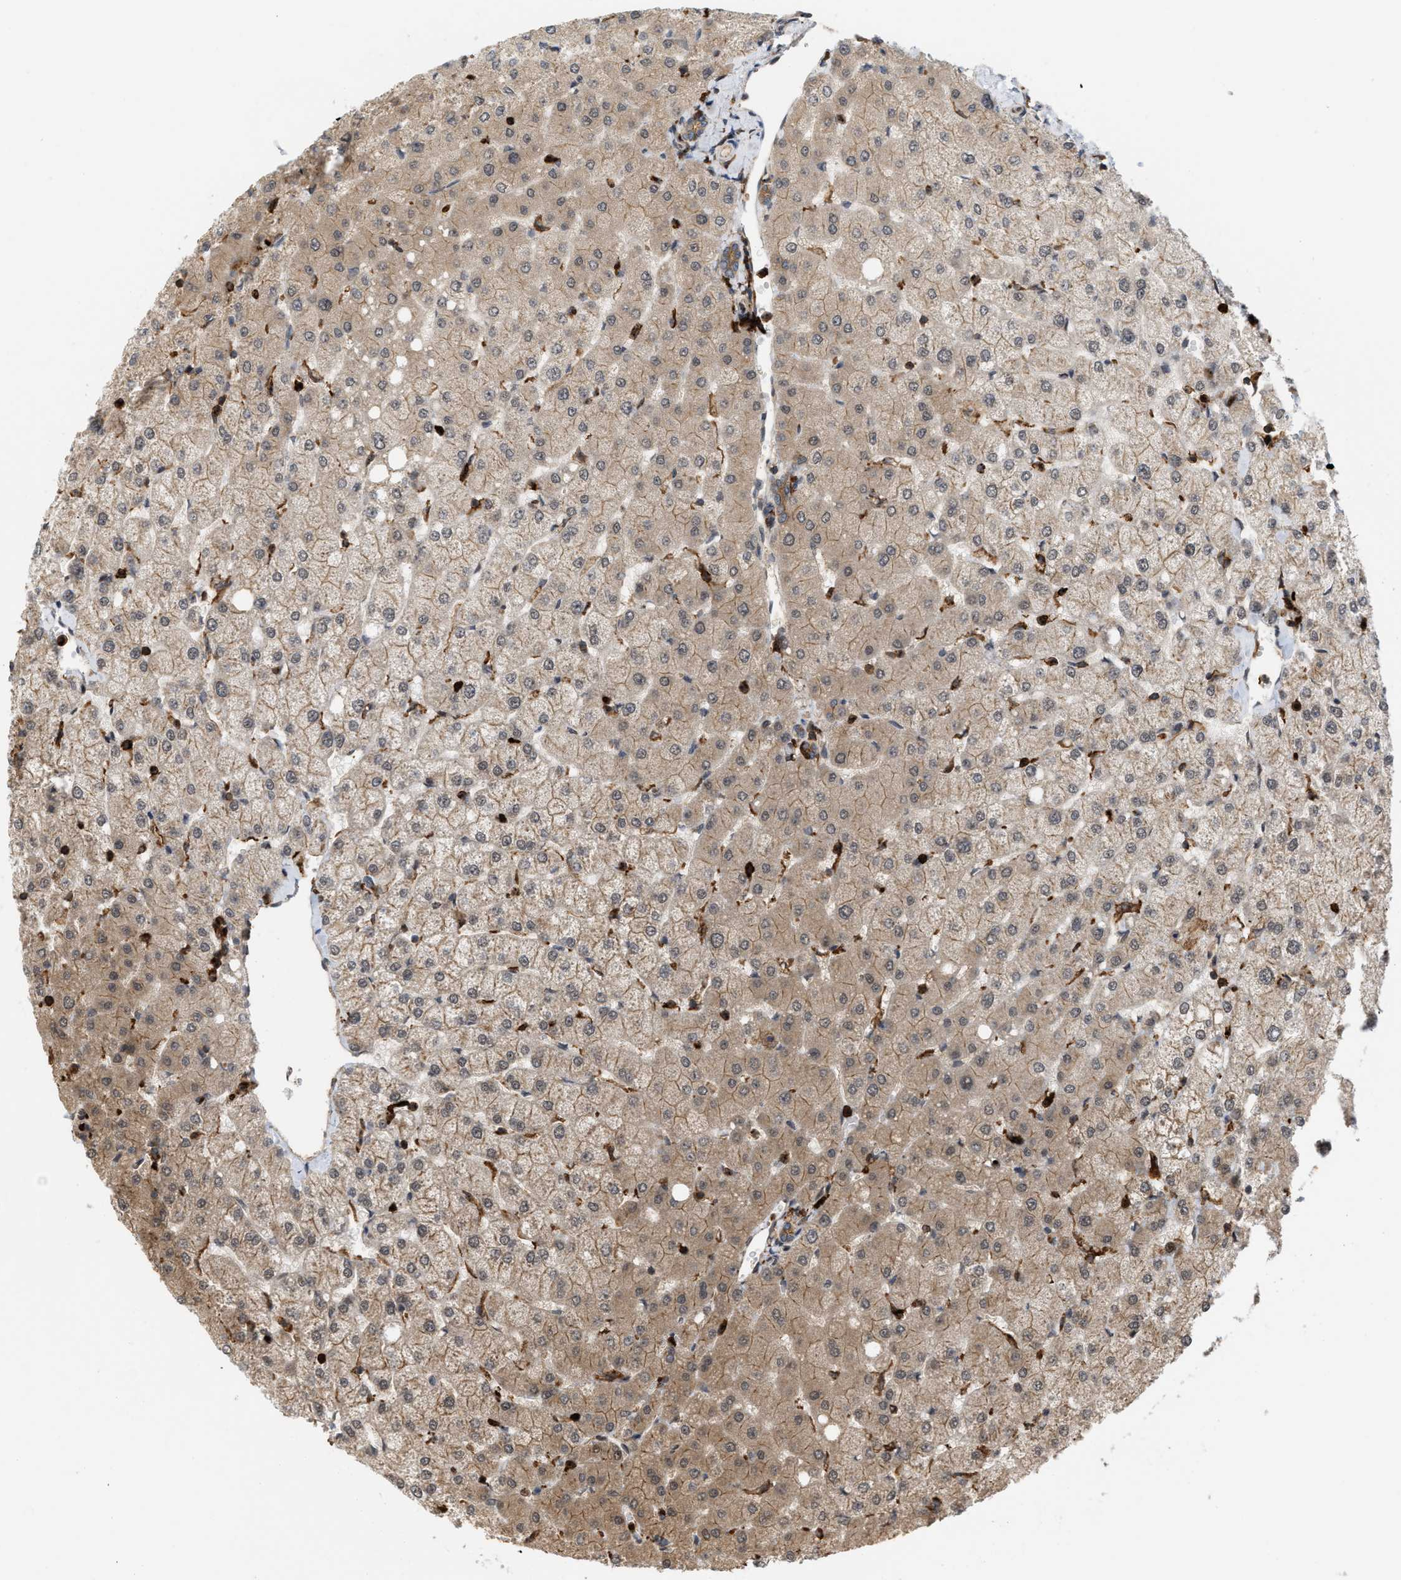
{"staining": {"intensity": "weak", "quantity": "25%-75%", "location": "cytoplasmic/membranous"}, "tissue": "liver", "cell_type": "Cholangiocytes", "image_type": "normal", "snomed": [{"axis": "morphology", "description": "Normal tissue, NOS"}, {"axis": "topography", "description": "Liver"}], "caption": "Protein staining displays weak cytoplasmic/membranous positivity in about 25%-75% of cholangiocytes in benign liver.", "gene": "IQCE", "patient": {"sex": "female", "age": 54}}